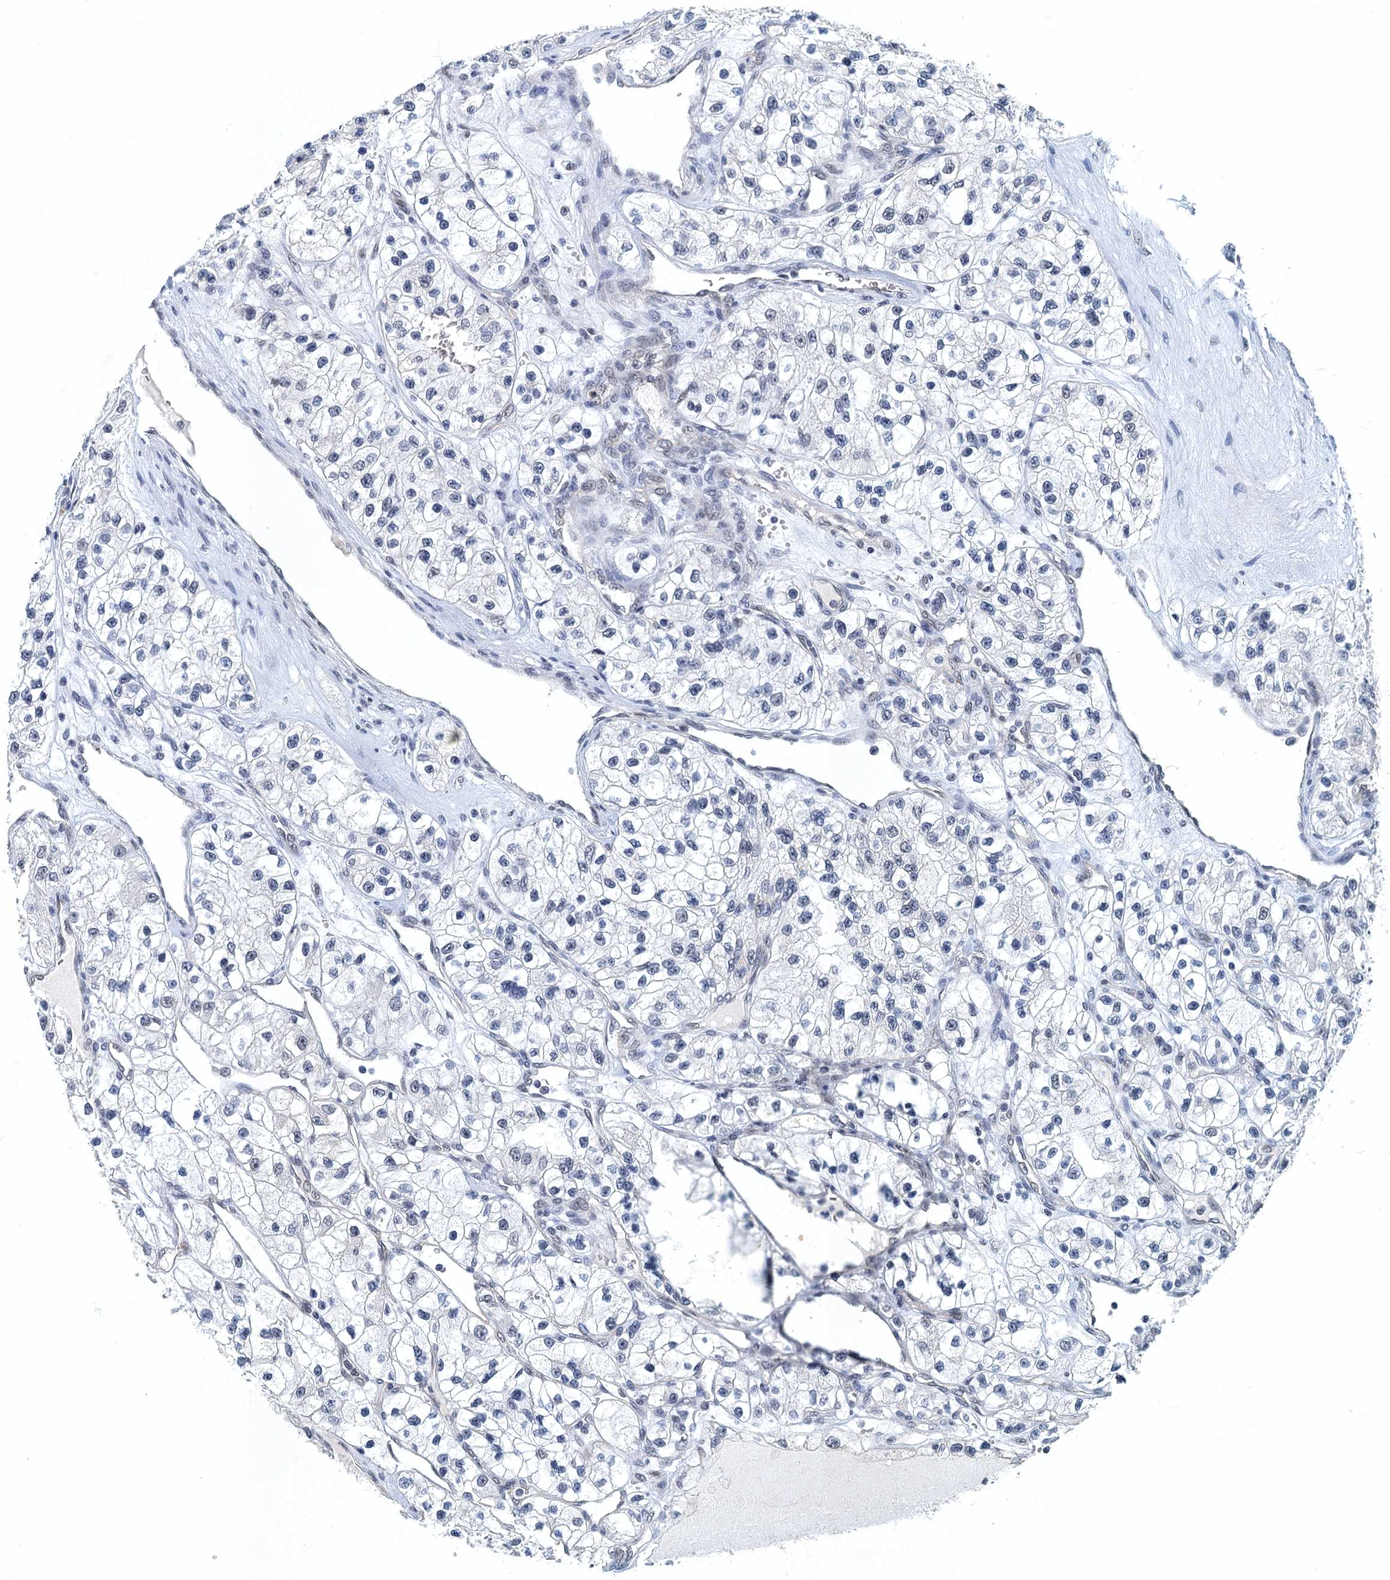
{"staining": {"intensity": "negative", "quantity": "none", "location": "none"}, "tissue": "renal cancer", "cell_type": "Tumor cells", "image_type": "cancer", "snomed": [{"axis": "morphology", "description": "Adenocarcinoma, NOS"}, {"axis": "topography", "description": "Kidney"}], "caption": "There is no significant expression in tumor cells of renal adenocarcinoma.", "gene": "GADL1", "patient": {"sex": "female", "age": 57}}